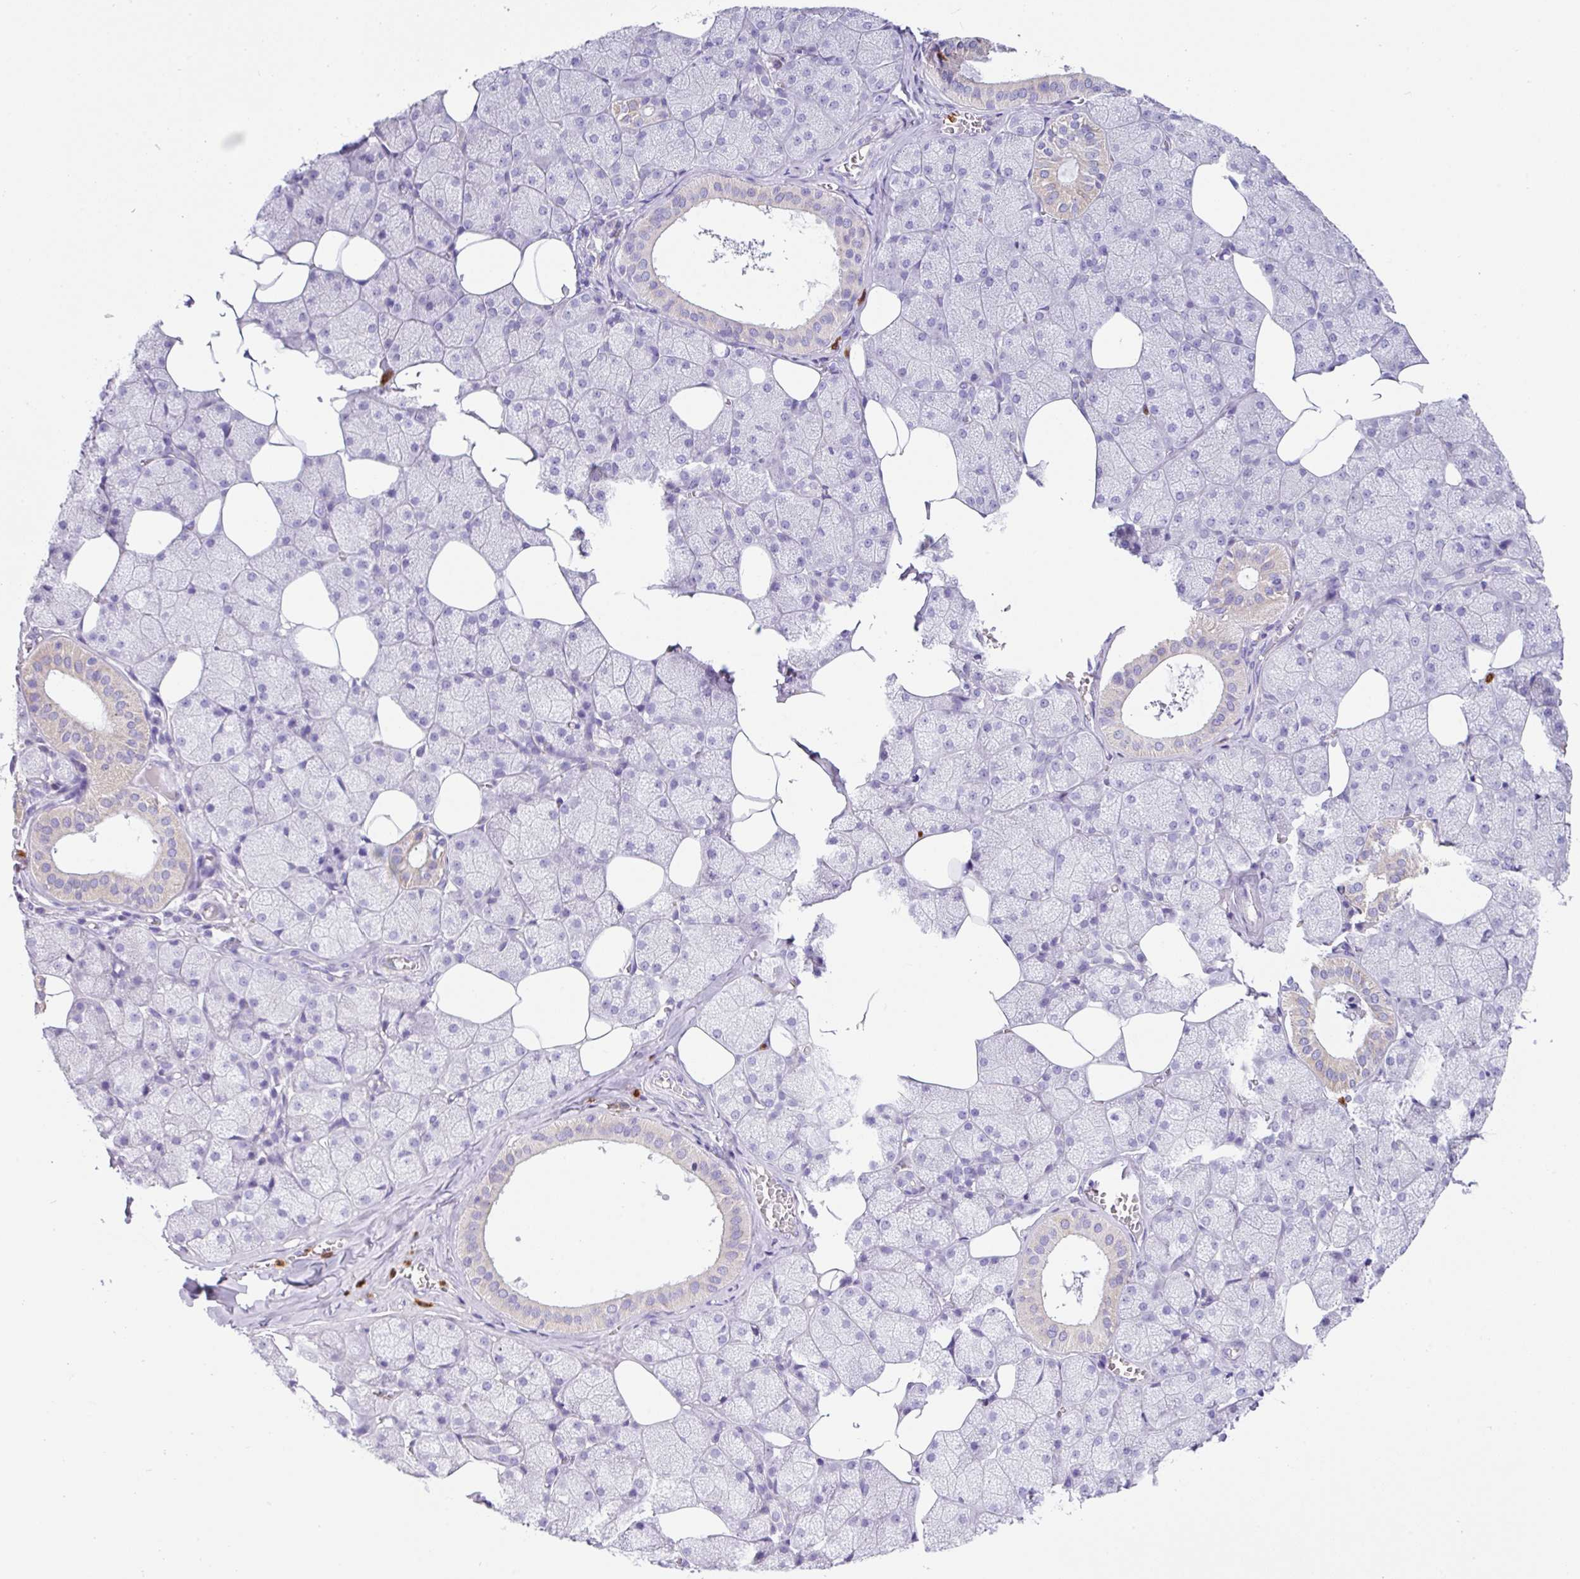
{"staining": {"intensity": "weak", "quantity": "<25%", "location": "cytoplasmic/membranous"}, "tissue": "salivary gland", "cell_type": "Glandular cells", "image_type": "normal", "snomed": [{"axis": "morphology", "description": "Normal tissue, NOS"}, {"axis": "topography", "description": "Salivary gland"}, {"axis": "topography", "description": "Peripheral nerve tissue"}], "caption": "This photomicrograph is of benign salivary gland stained with IHC to label a protein in brown with the nuclei are counter-stained blue. There is no positivity in glandular cells. (DAB immunohistochemistry (IHC) visualized using brightfield microscopy, high magnification).", "gene": "SH2D3C", "patient": {"sex": "male", "age": 38}}